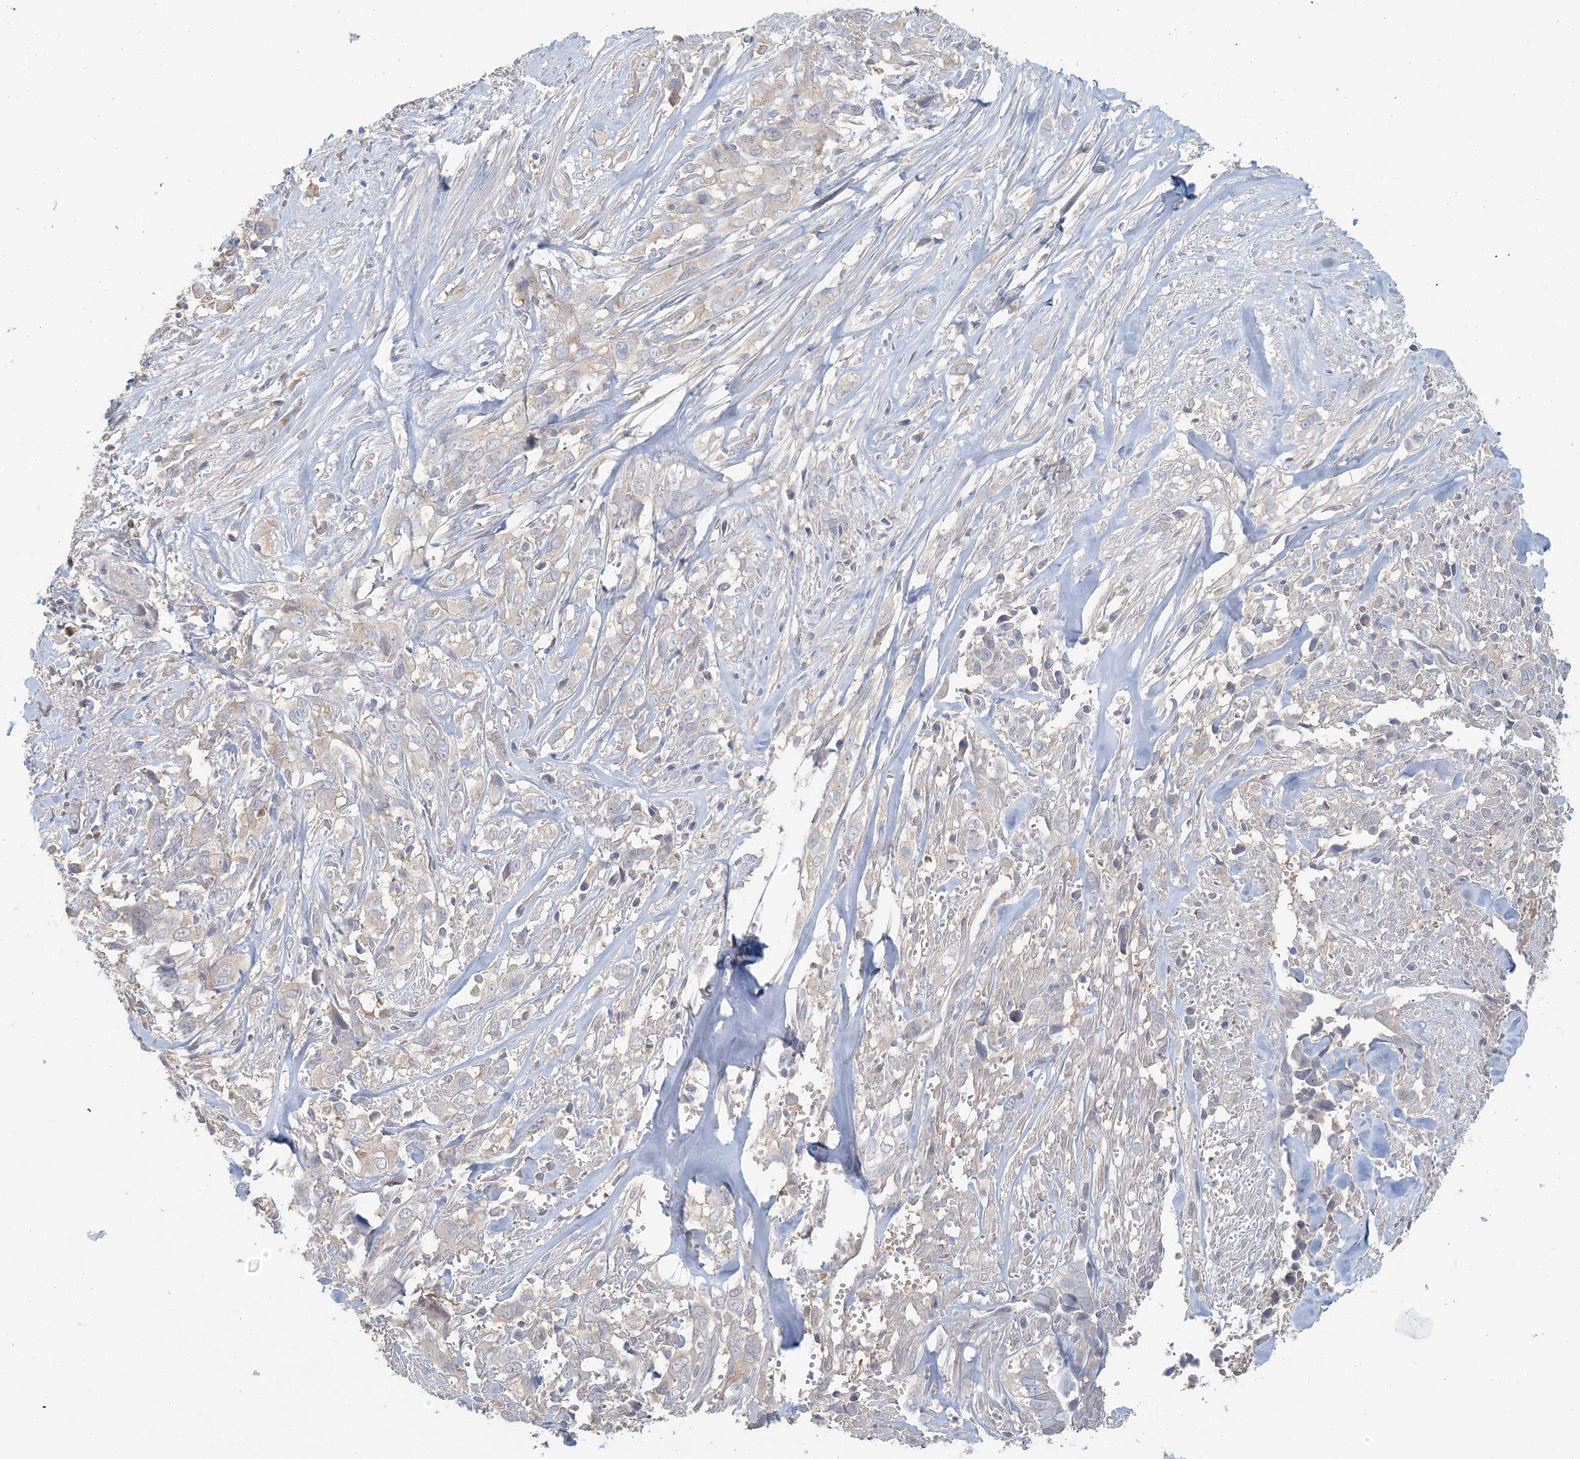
{"staining": {"intensity": "negative", "quantity": "none", "location": "none"}, "tissue": "liver cancer", "cell_type": "Tumor cells", "image_type": "cancer", "snomed": [{"axis": "morphology", "description": "Cholangiocarcinoma"}, {"axis": "topography", "description": "Liver"}], "caption": "Immunohistochemical staining of liver cholangiocarcinoma reveals no significant positivity in tumor cells.", "gene": "HACL1", "patient": {"sex": "female", "age": 79}}